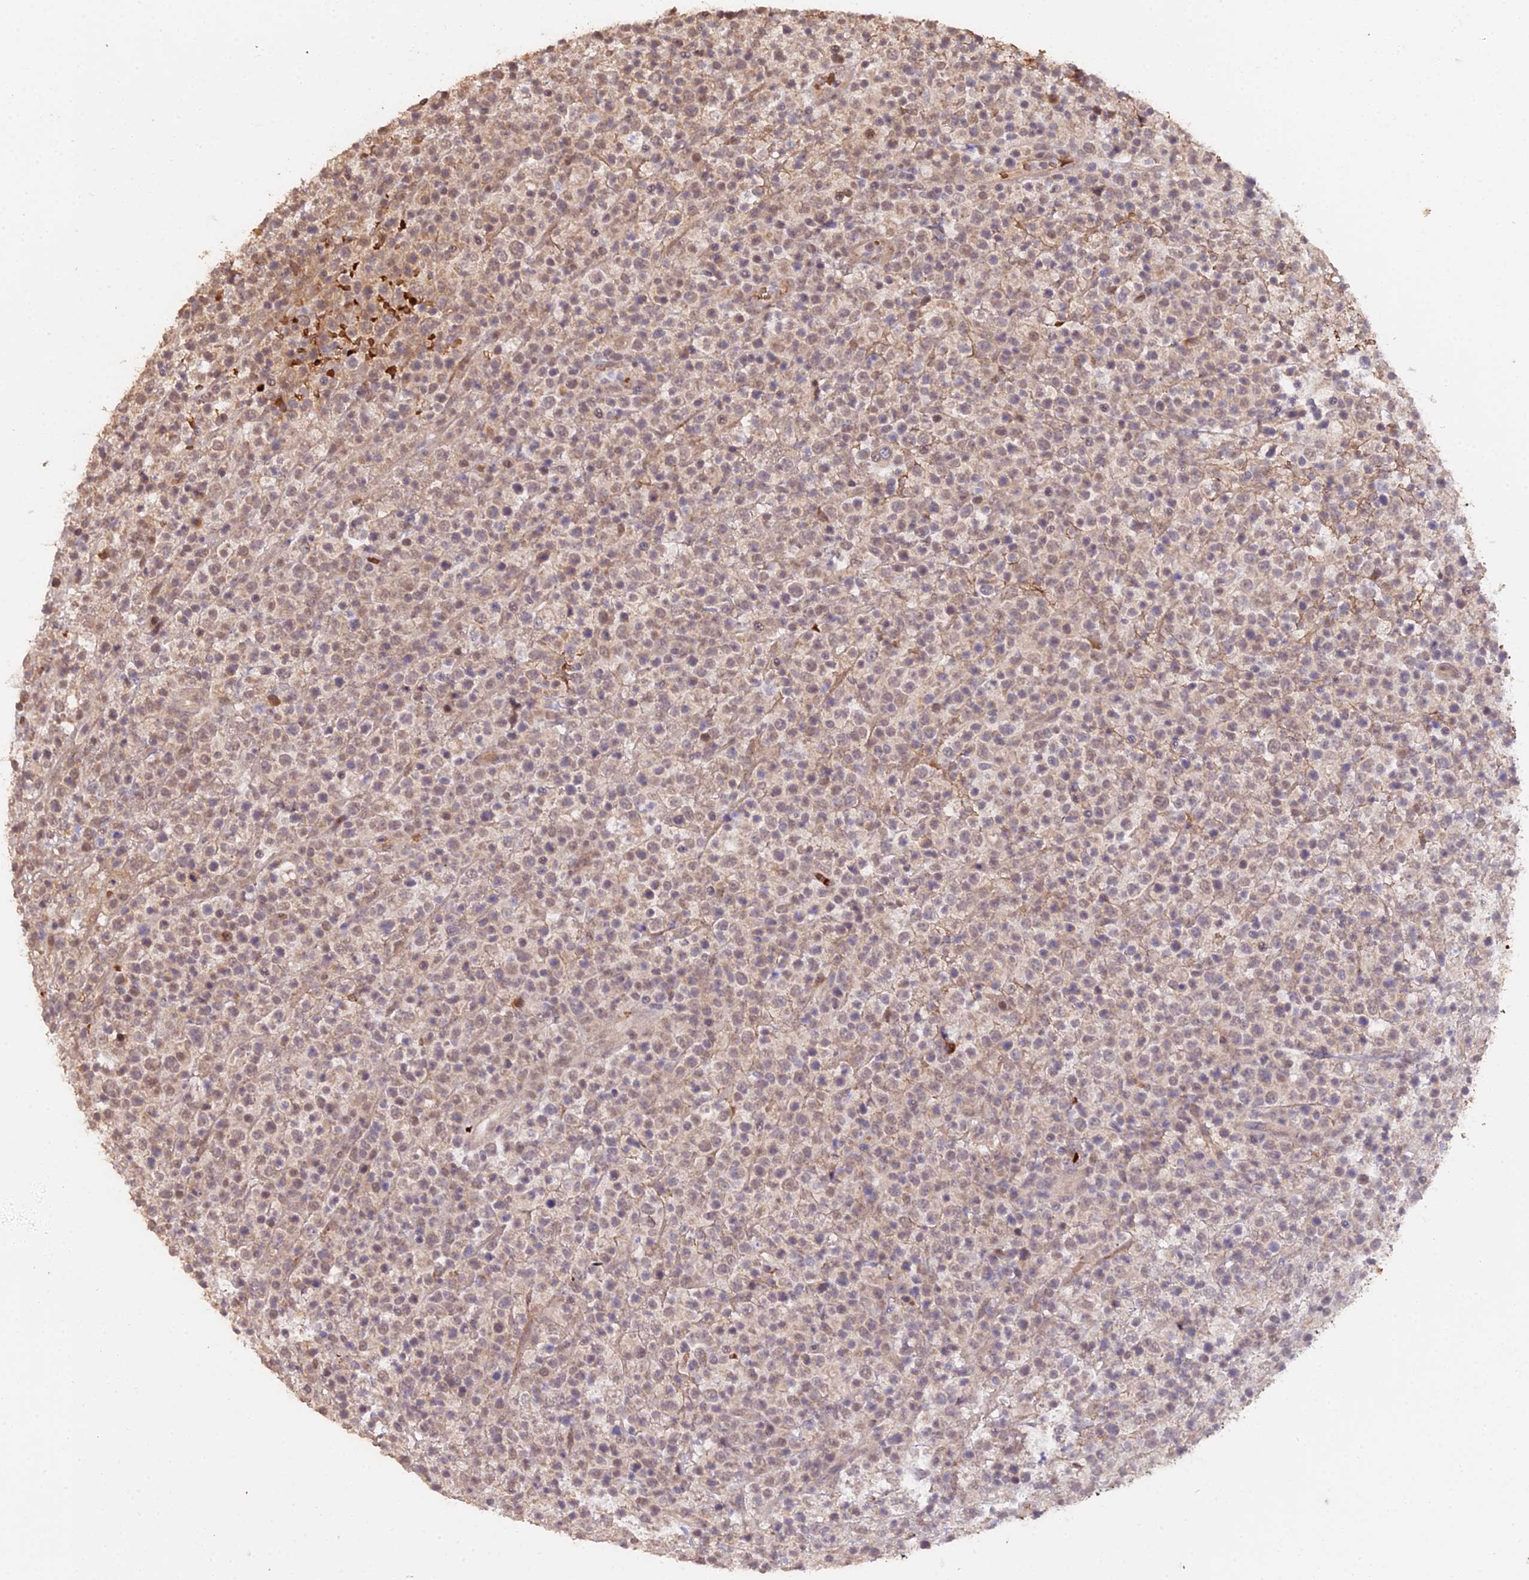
{"staining": {"intensity": "weak", "quantity": "<25%", "location": "cytoplasmic/membranous"}, "tissue": "lymphoma", "cell_type": "Tumor cells", "image_type": "cancer", "snomed": [{"axis": "morphology", "description": "Malignant lymphoma, non-Hodgkin's type, High grade"}, {"axis": "topography", "description": "Colon"}], "caption": "High-grade malignant lymphoma, non-Hodgkin's type was stained to show a protein in brown. There is no significant positivity in tumor cells.", "gene": "ZDBF2", "patient": {"sex": "female", "age": 53}}